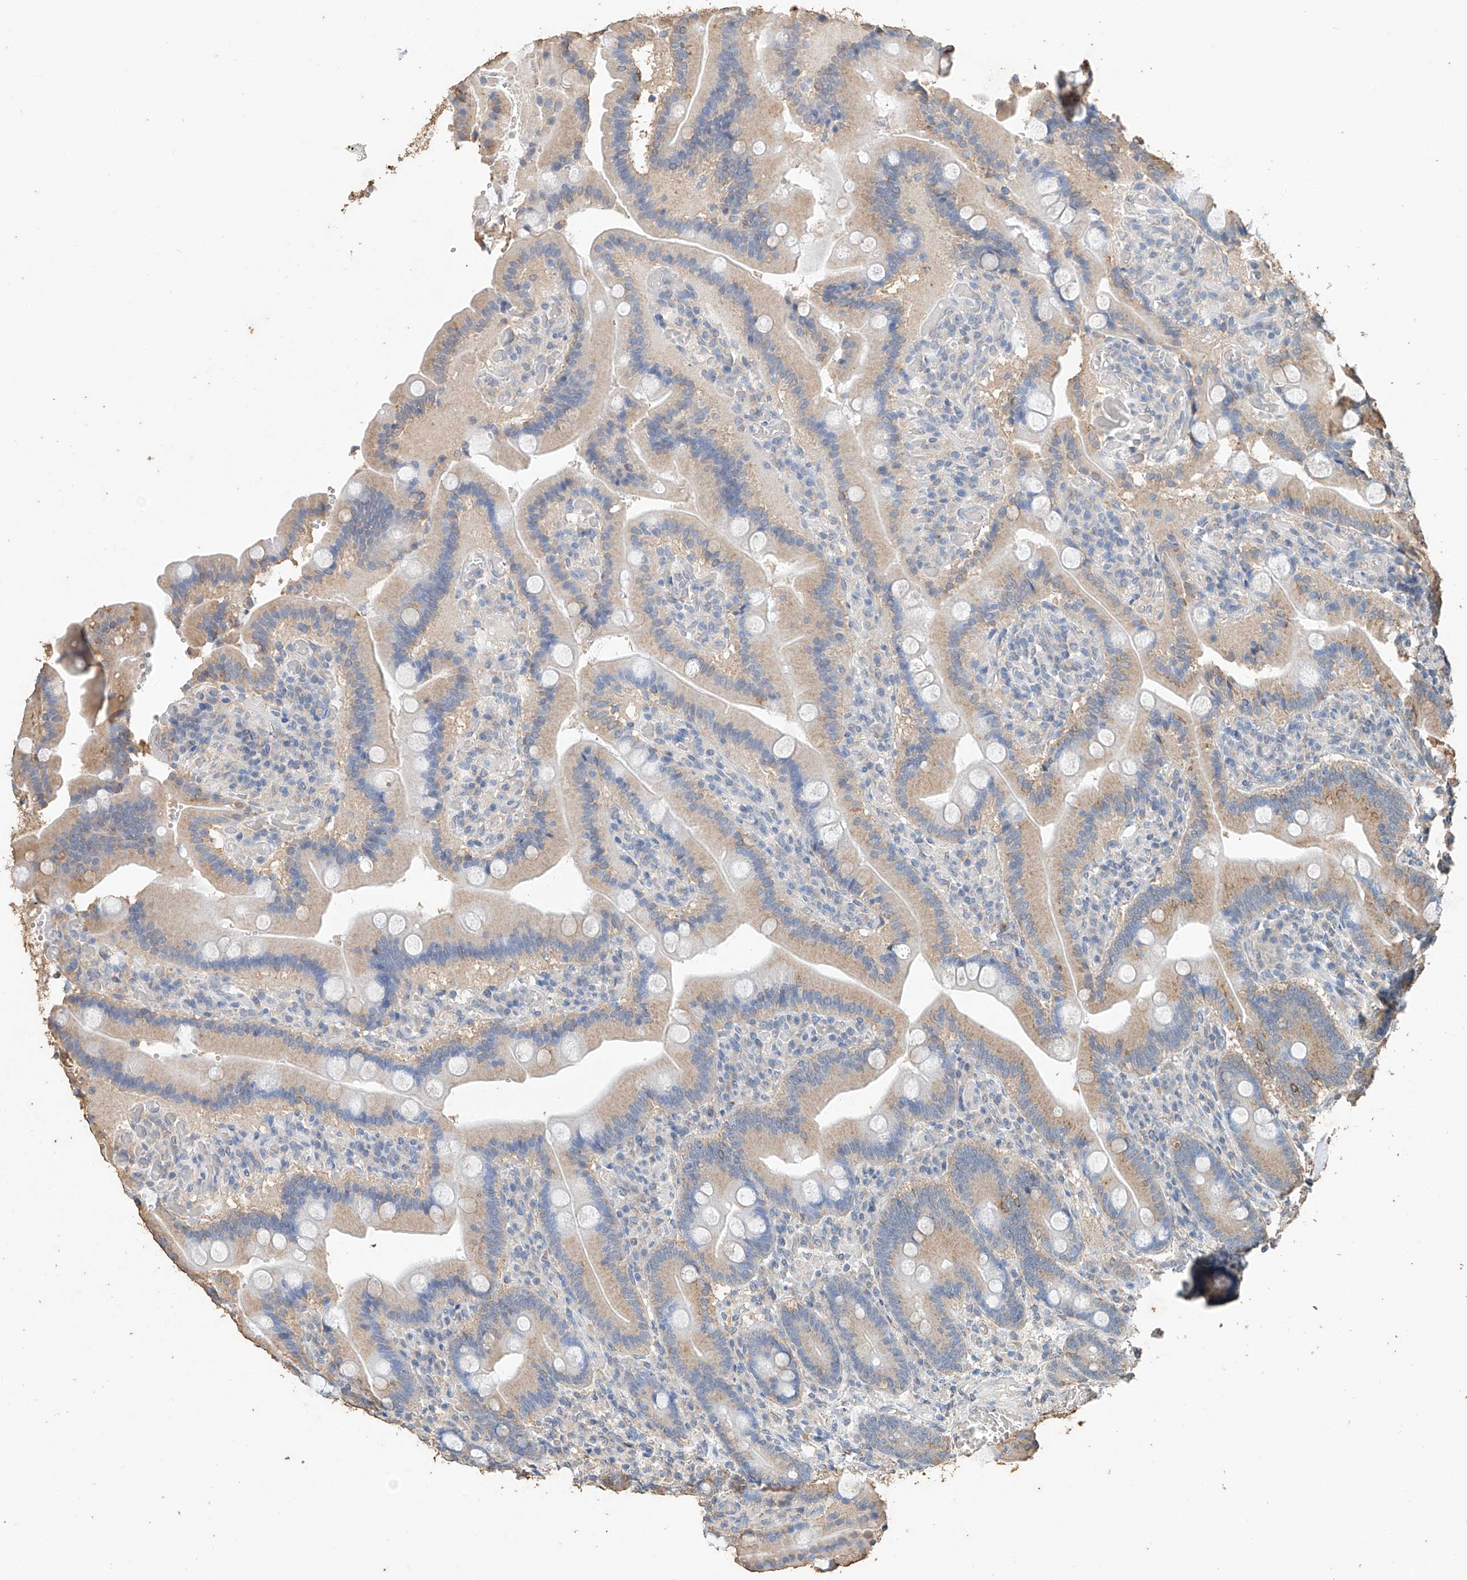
{"staining": {"intensity": "weak", "quantity": "25%-75%", "location": "cytoplasmic/membranous"}, "tissue": "duodenum", "cell_type": "Glandular cells", "image_type": "normal", "snomed": [{"axis": "morphology", "description": "Normal tissue, NOS"}, {"axis": "topography", "description": "Duodenum"}], "caption": "This is an image of immunohistochemistry (IHC) staining of unremarkable duodenum, which shows weak staining in the cytoplasmic/membranous of glandular cells.", "gene": "CERS4", "patient": {"sex": "female", "age": 62}}